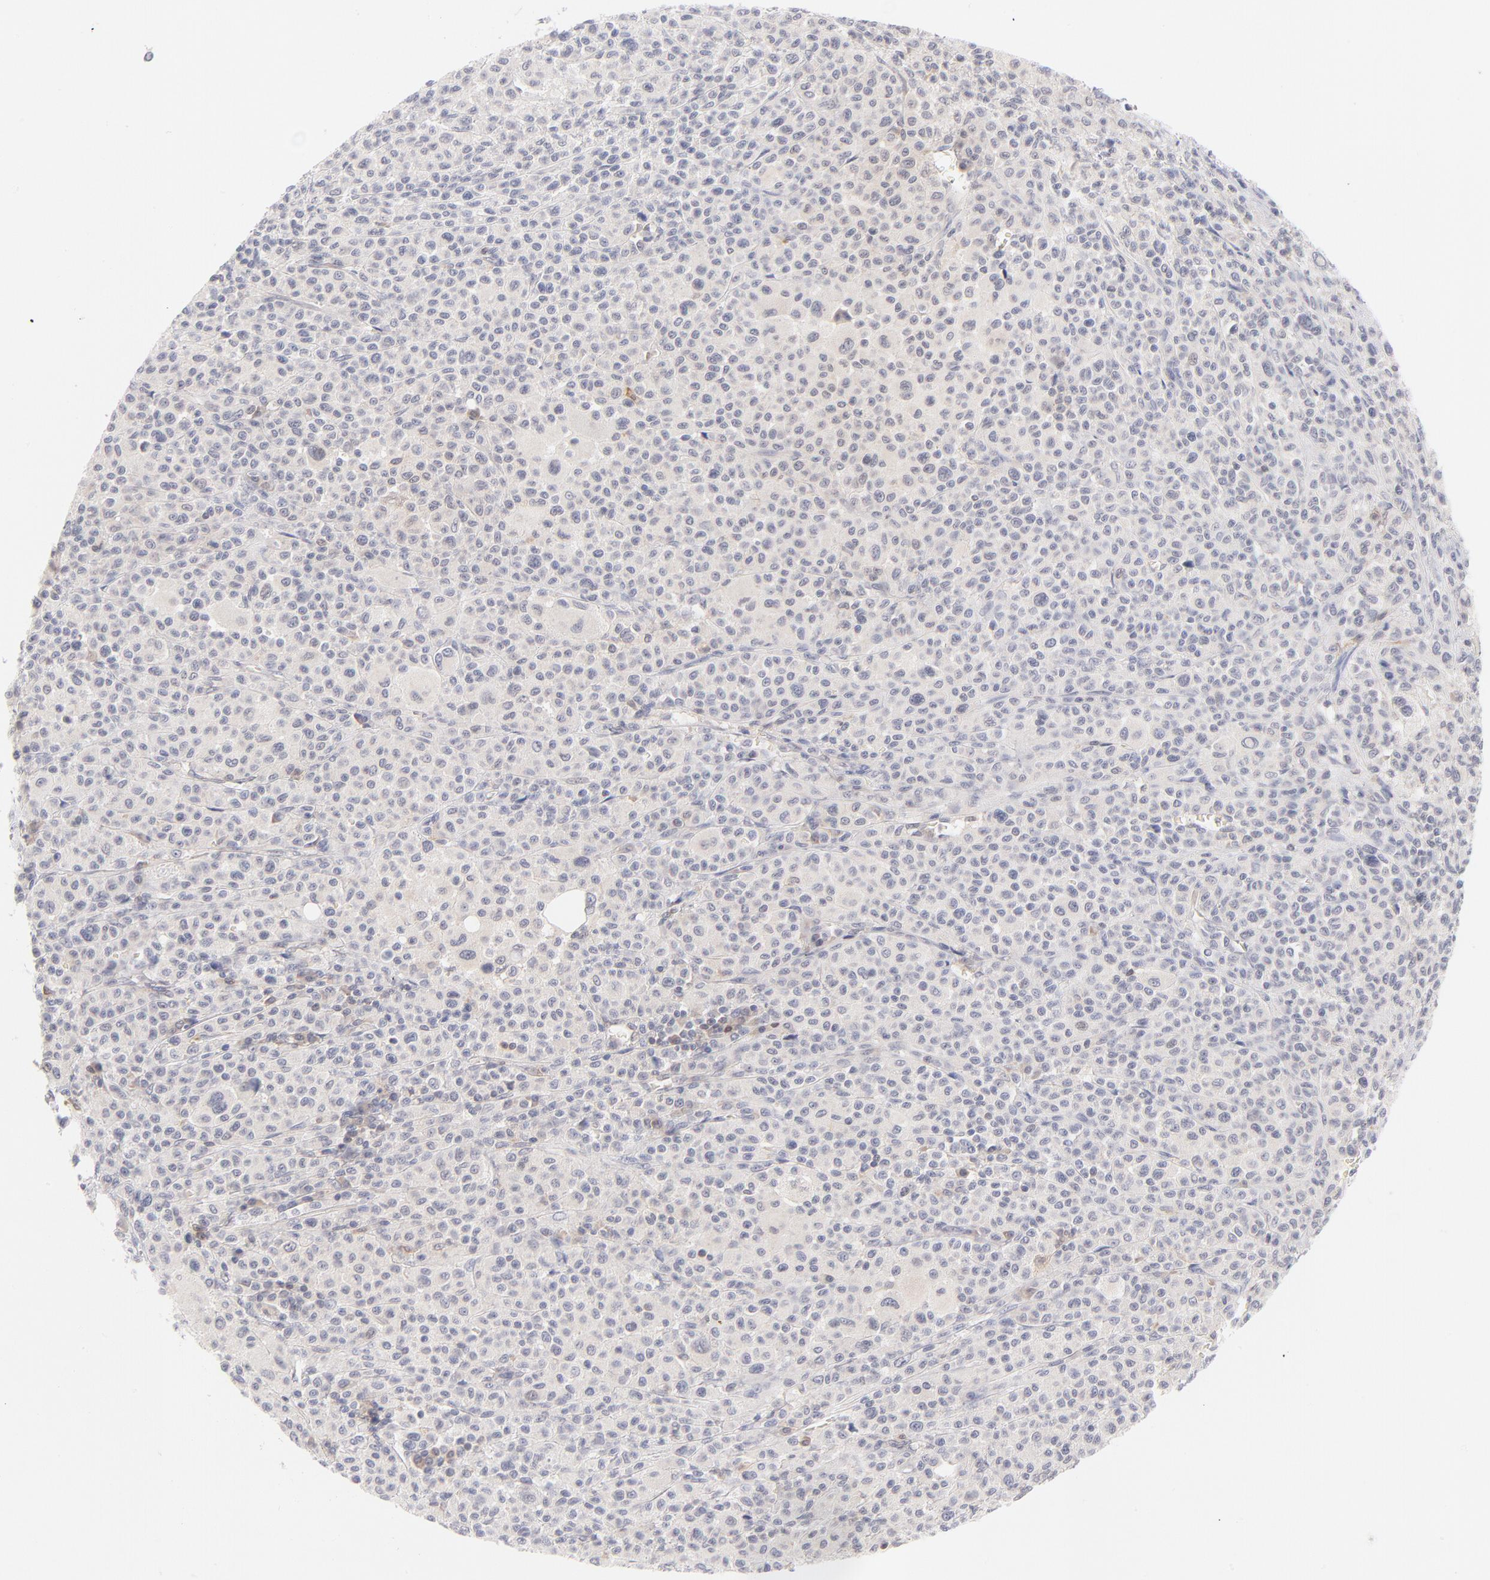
{"staining": {"intensity": "weak", "quantity": "<25%", "location": "cytoplasmic/membranous,nuclear"}, "tissue": "melanoma", "cell_type": "Tumor cells", "image_type": "cancer", "snomed": [{"axis": "morphology", "description": "Malignant melanoma, Metastatic site"}, {"axis": "topography", "description": "Skin"}], "caption": "Melanoma was stained to show a protein in brown. There is no significant positivity in tumor cells.", "gene": "CASP6", "patient": {"sex": "female", "age": 74}}